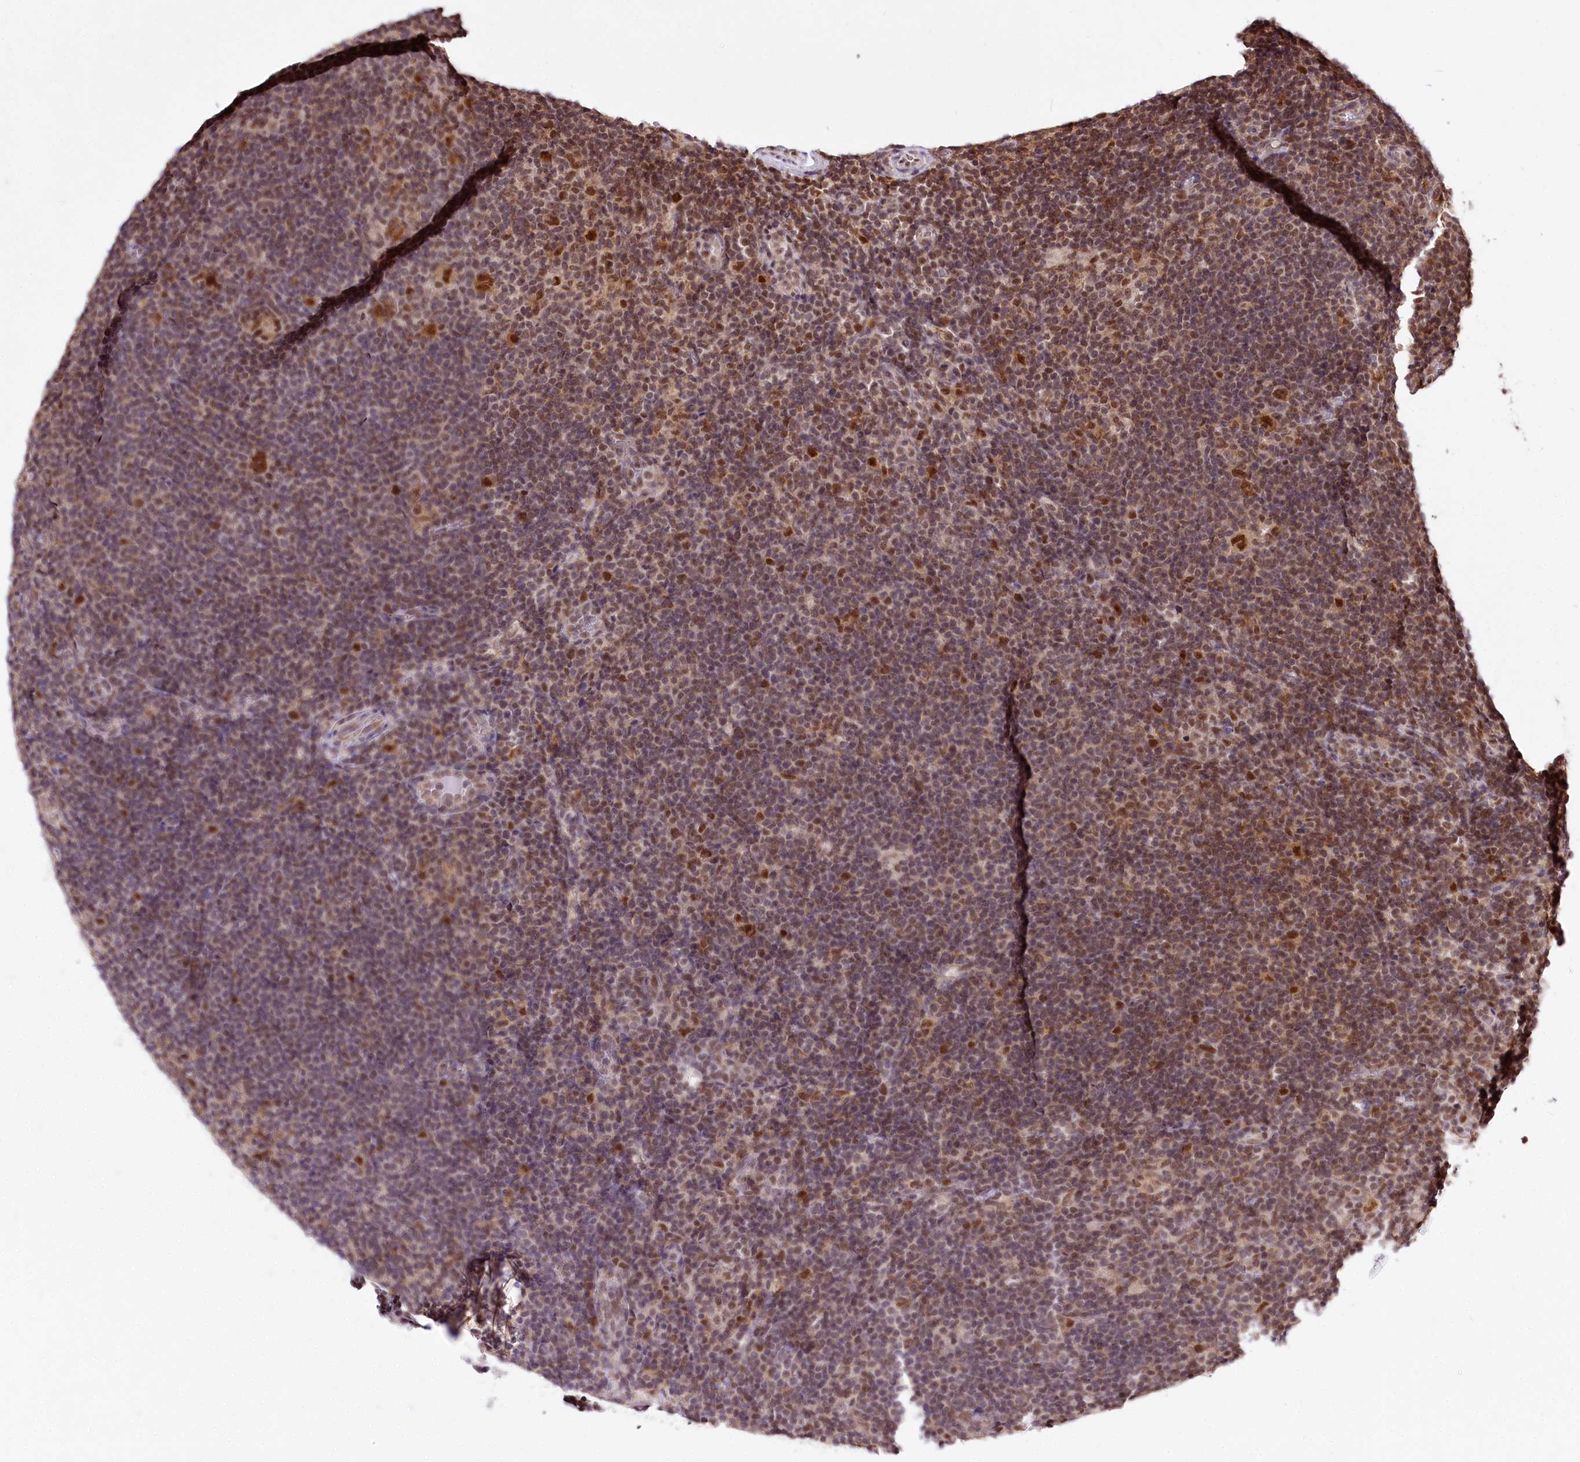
{"staining": {"intensity": "strong", "quantity": ">75%", "location": "nuclear"}, "tissue": "lymphoma", "cell_type": "Tumor cells", "image_type": "cancer", "snomed": [{"axis": "morphology", "description": "Hodgkin's disease, NOS"}, {"axis": "topography", "description": "Lymph node"}], "caption": "A high amount of strong nuclear expression is seen in about >75% of tumor cells in Hodgkin's disease tissue.", "gene": "POLA2", "patient": {"sex": "female", "age": 57}}